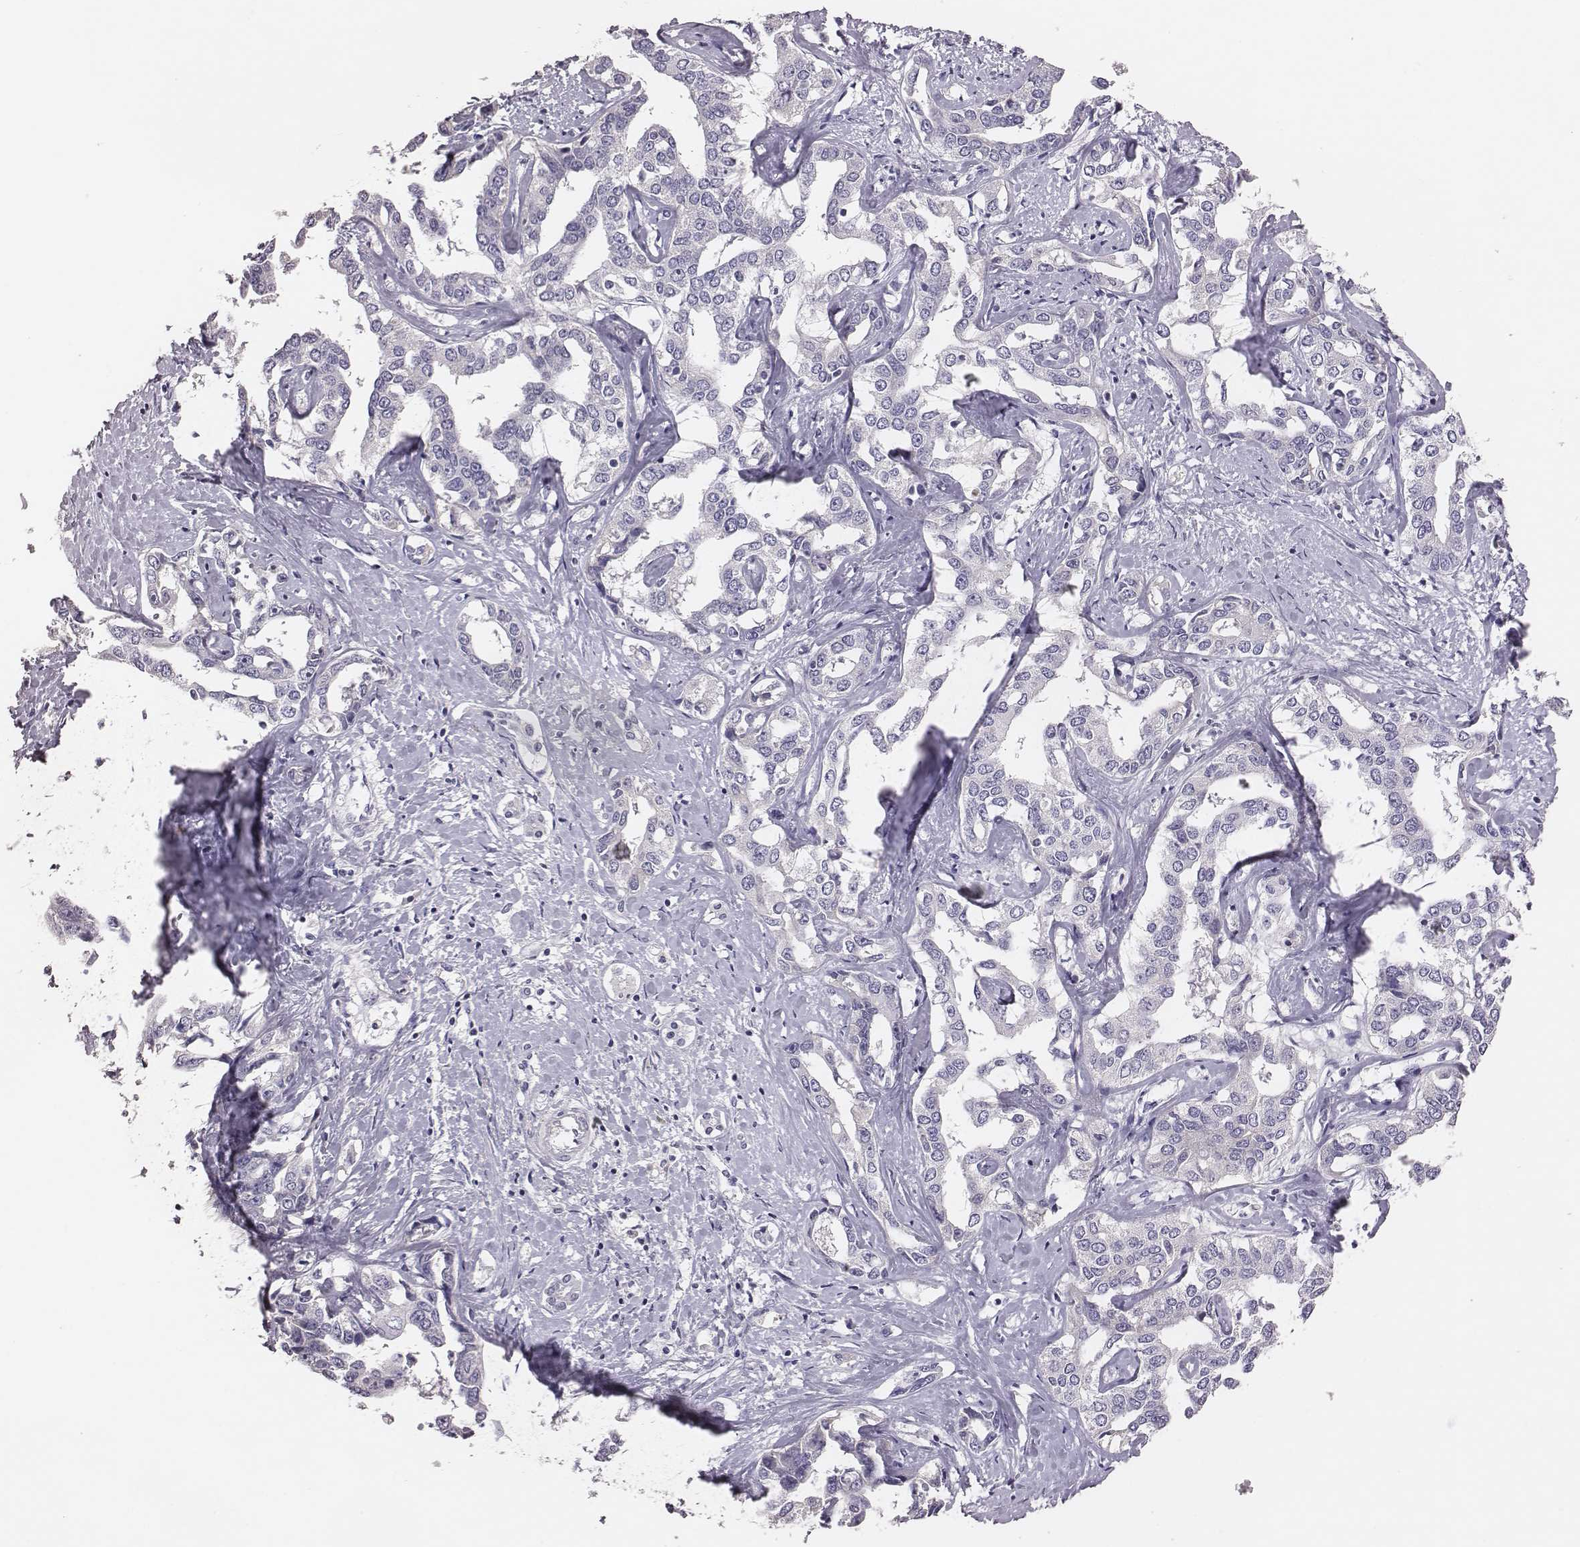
{"staining": {"intensity": "negative", "quantity": "none", "location": "none"}, "tissue": "liver cancer", "cell_type": "Tumor cells", "image_type": "cancer", "snomed": [{"axis": "morphology", "description": "Cholangiocarcinoma"}, {"axis": "topography", "description": "Liver"}], "caption": "Tumor cells are negative for protein expression in human liver cancer.", "gene": "EN1", "patient": {"sex": "male", "age": 59}}